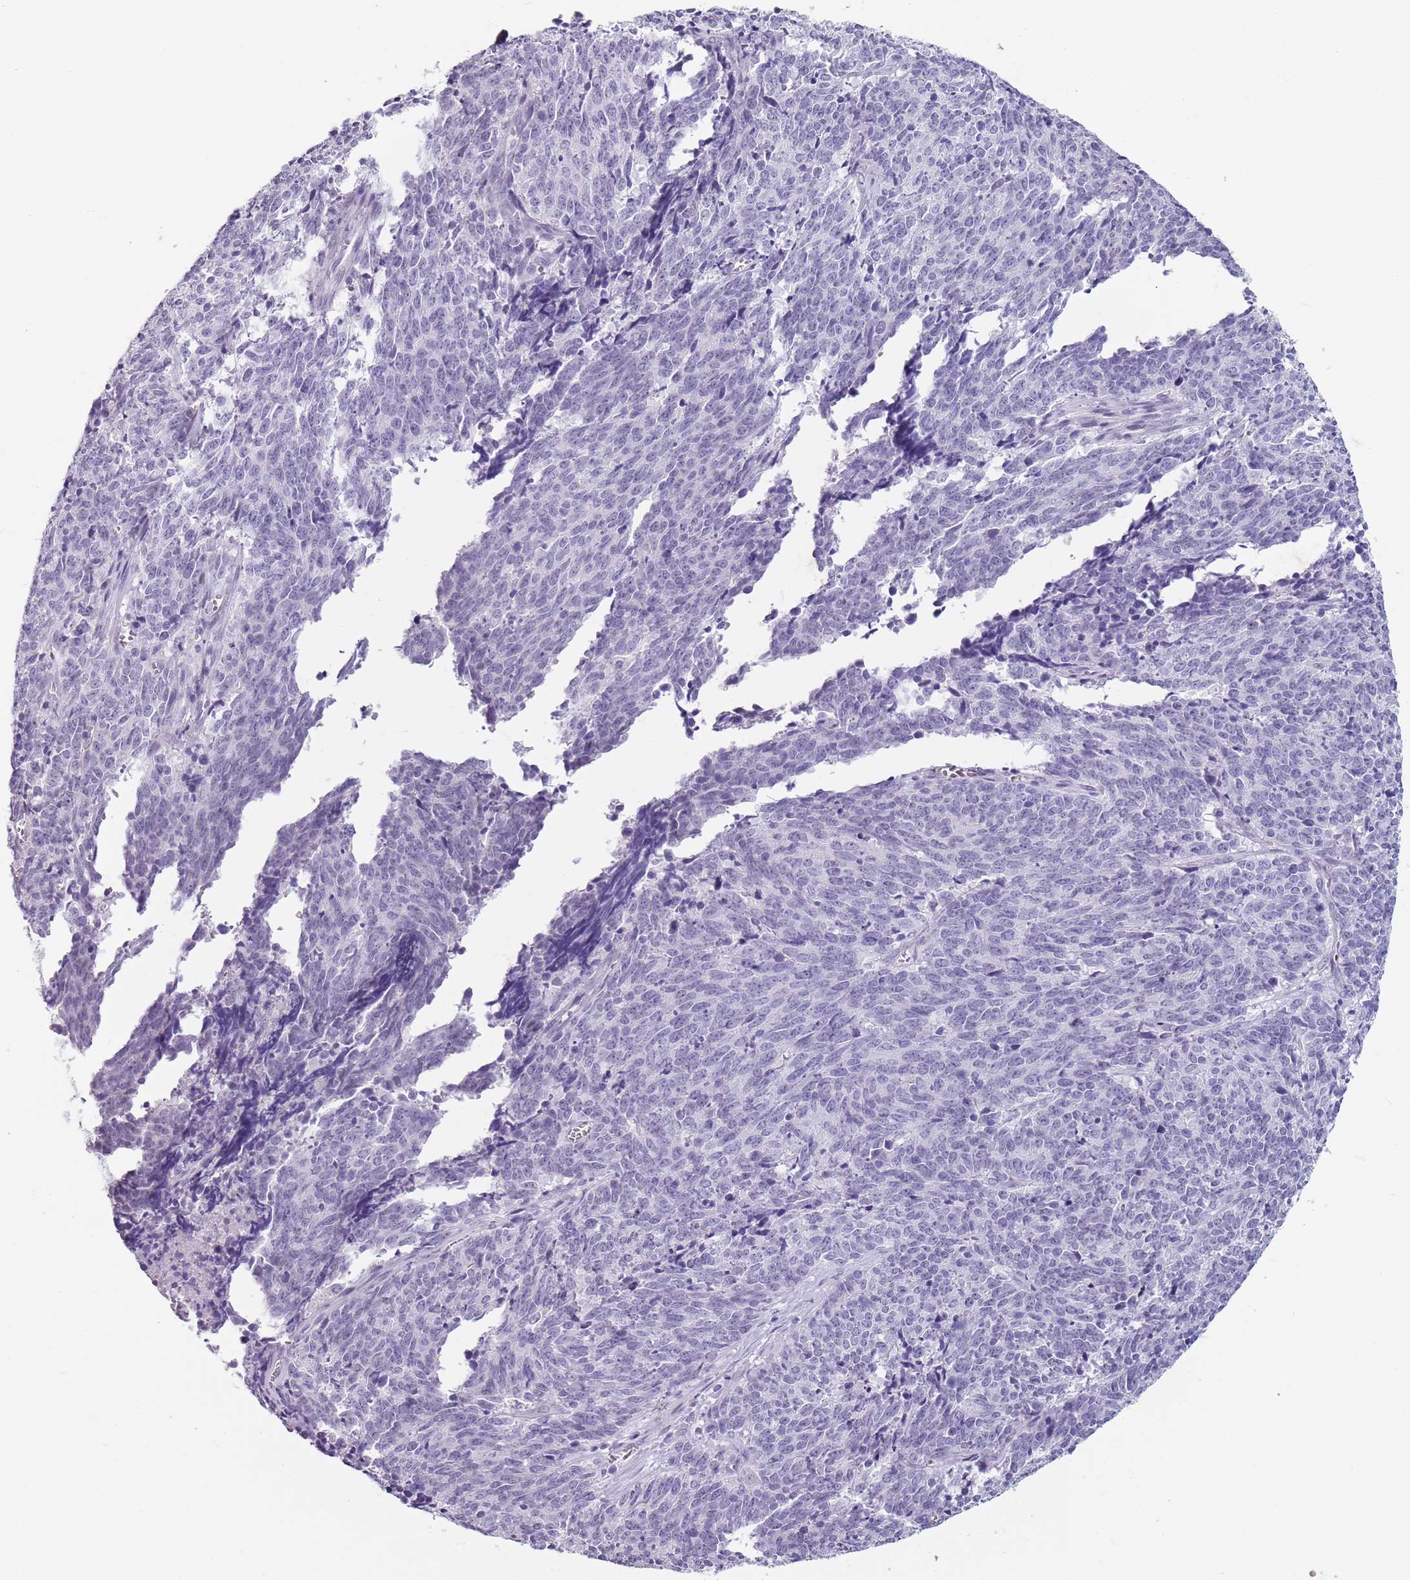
{"staining": {"intensity": "negative", "quantity": "none", "location": "none"}, "tissue": "cervical cancer", "cell_type": "Tumor cells", "image_type": "cancer", "snomed": [{"axis": "morphology", "description": "Squamous cell carcinoma, NOS"}, {"axis": "topography", "description": "Cervix"}], "caption": "Histopathology image shows no protein staining in tumor cells of cervical cancer tissue.", "gene": "SPESP1", "patient": {"sex": "female", "age": 29}}